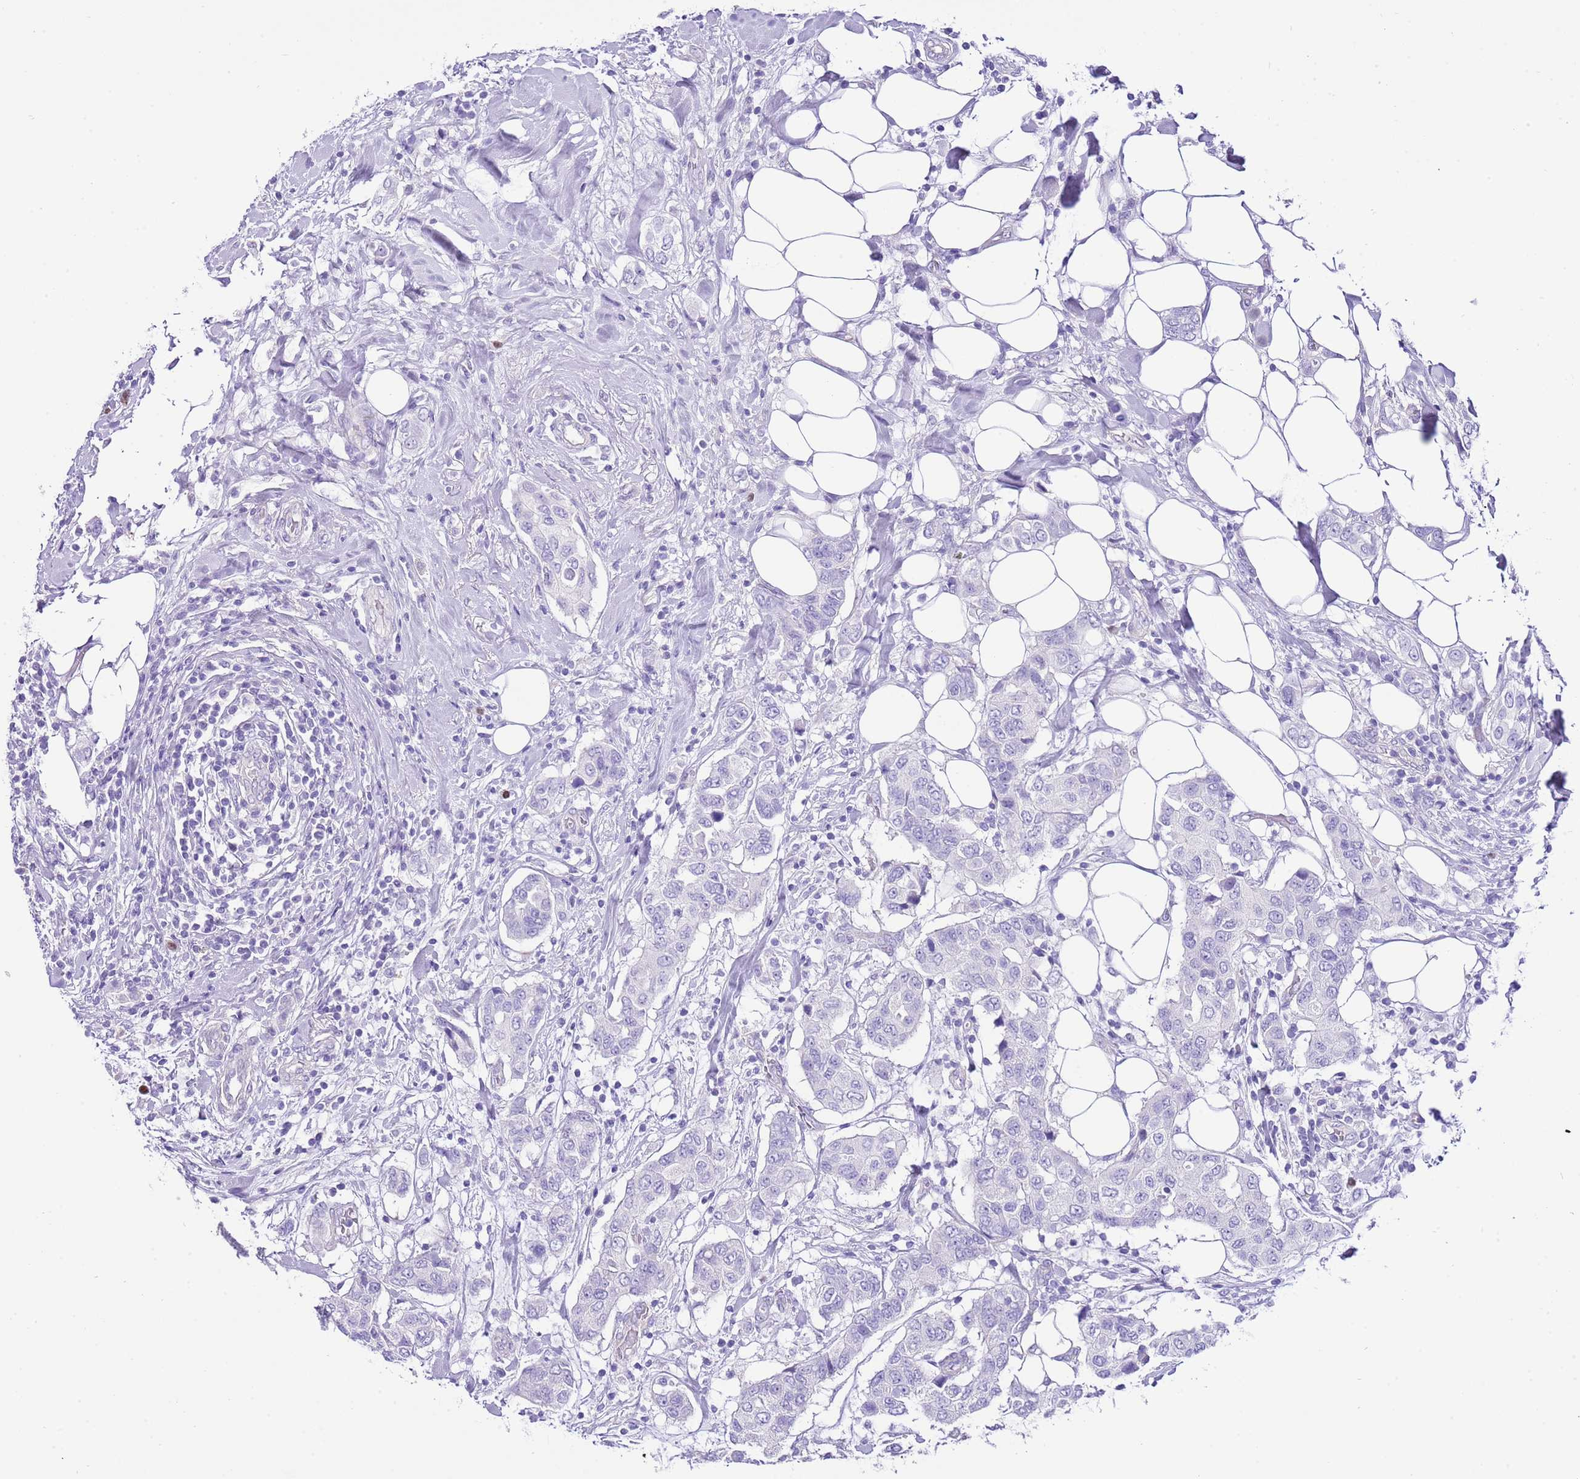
{"staining": {"intensity": "negative", "quantity": "none", "location": "none"}, "tissue": "breast cancer", "cell_type": "Tumor cells", "image_type": "cancer", "snomed": [{"axis": "morphology", "description": "Lobular carcinoma"}, {"axis": "topography", "description": "Breast"}], "caption": "Immunohistochemistry (IHC) image of lobular carcinoma (breast) stained for a protein (brown), which exhibits no positivity in tumor cells. (Brightfield microscopy of DAB (3,3'-diaminobenzidine) immunohistochemistry (IHC) at high magnification).", "gene": "BHLHA15", "patient": {"sex": "female", "age": 51}}